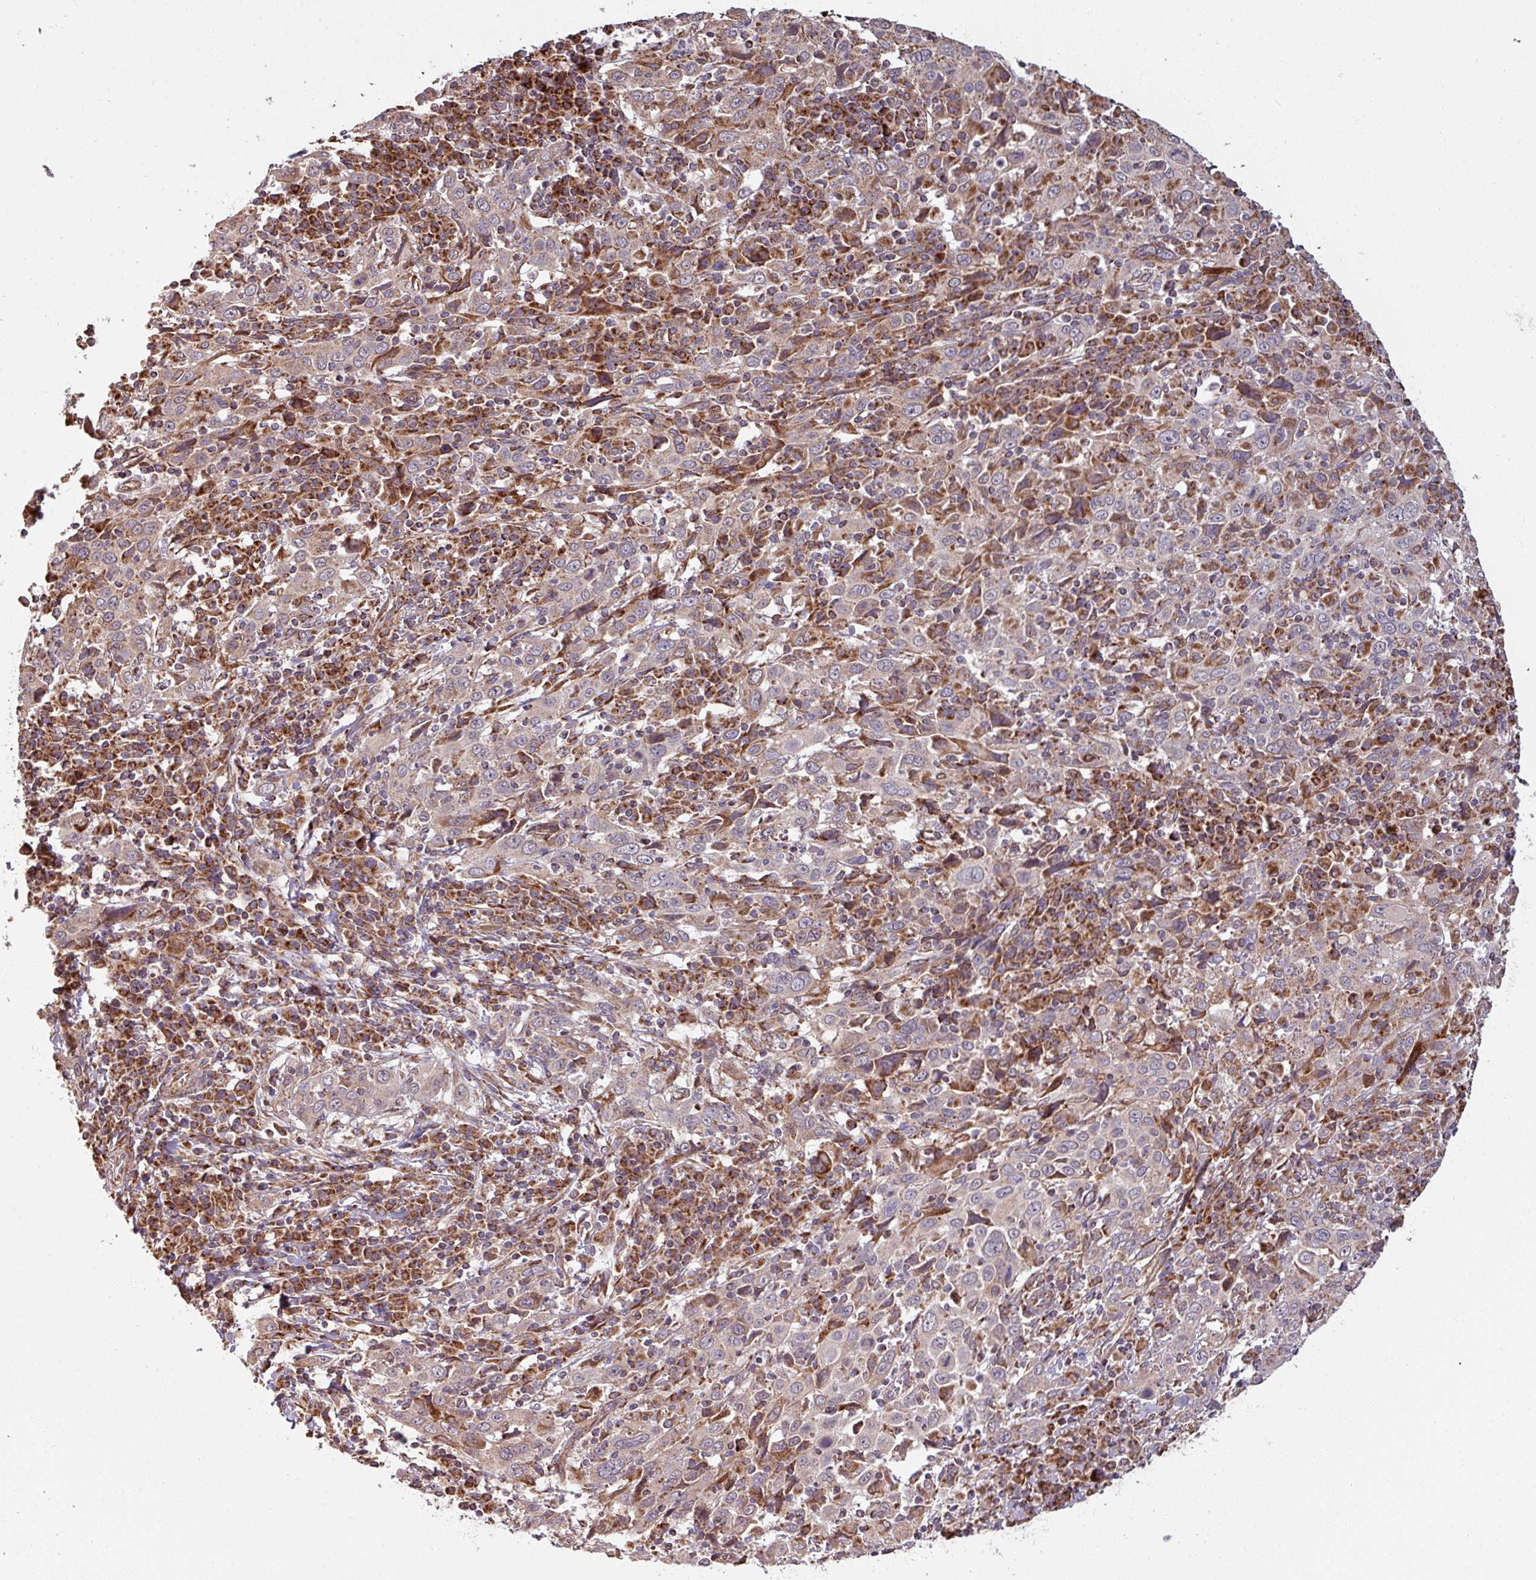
{"staining": {"intensity": "weak", "quantity": "25%-75%", "location": "cytoplasmic/membranous"}, "tissue": "cervical cancer", "cell_type": "Tumor cells", "image_type": "cancer", "snomed": [{"axis": "morphology", "description": "Squamous cell carcinoma, NOS"}, {"axis": "topography", "description": "Cervix"}], "caption": "Brown immunohistochemical staining in human cervical cancer displays weak cytoplasmic/membranous expression in about 25%-75% of tumor cells.", "gene": "MAGT1", "patient": {"sex": "female", "age": 46}}